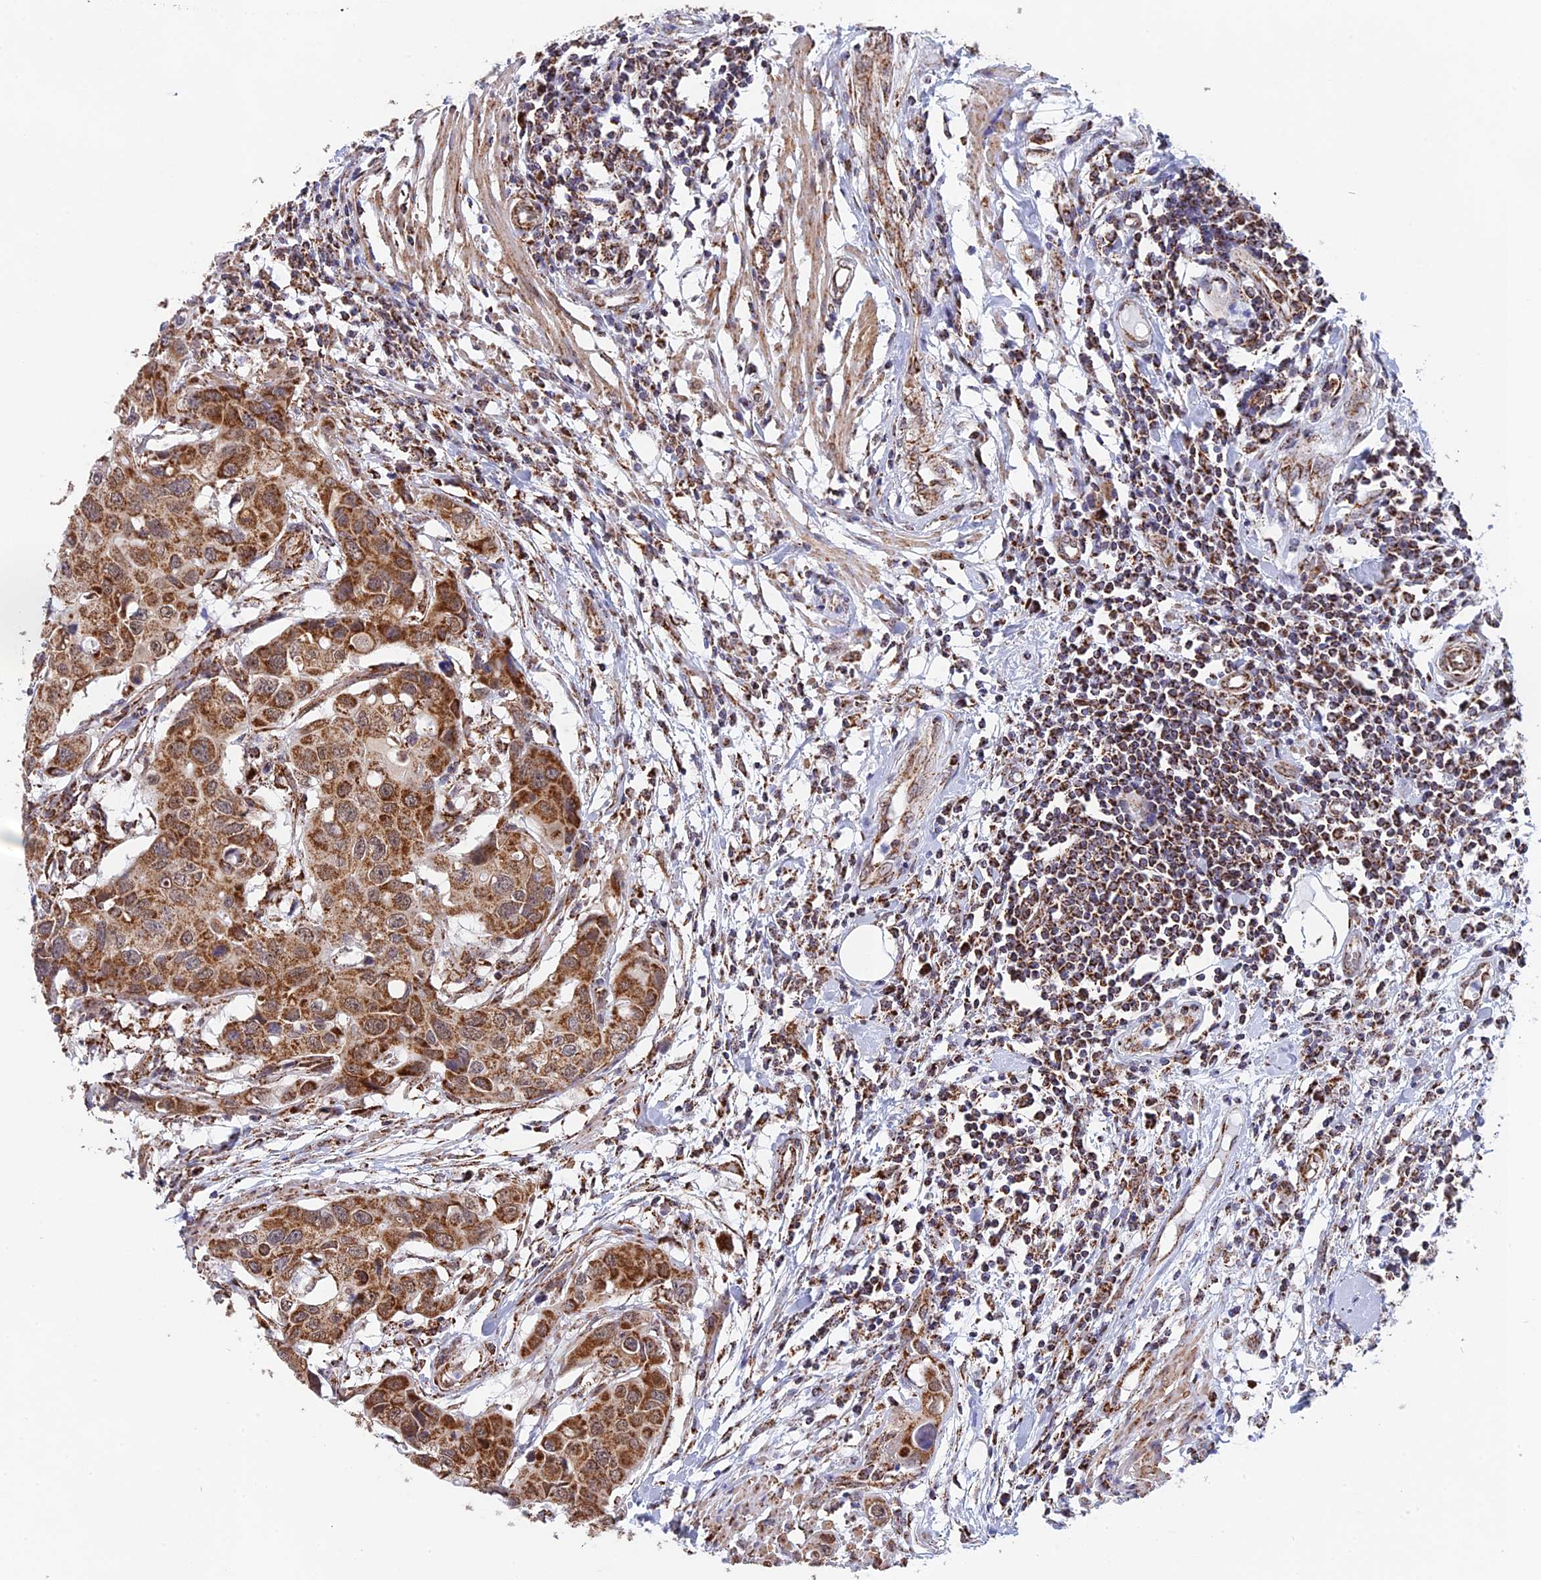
{"staining": {"intensity": "moderate", "quantity": ">75%", "location": "cytoplasmic/membranous"}, "tissue": "colorectal cancer", "cell_type": "Tumor cells", "image_type": "cancer", "snomed": [{"axis": "morphology", "description": "Adenocarcinoma, NOS"}, {"axis": "topography", "description": "Colon"}], "caption": "A high-resolution image shows immunohistochemistry staining of adenocarcinoma (colorectal), which reveals moderate cytoplasmic/membranous positivity in approximately >75% of tumor cells.", "gene": "CDC16", "patient": {"sex": "male", "age": 77}}